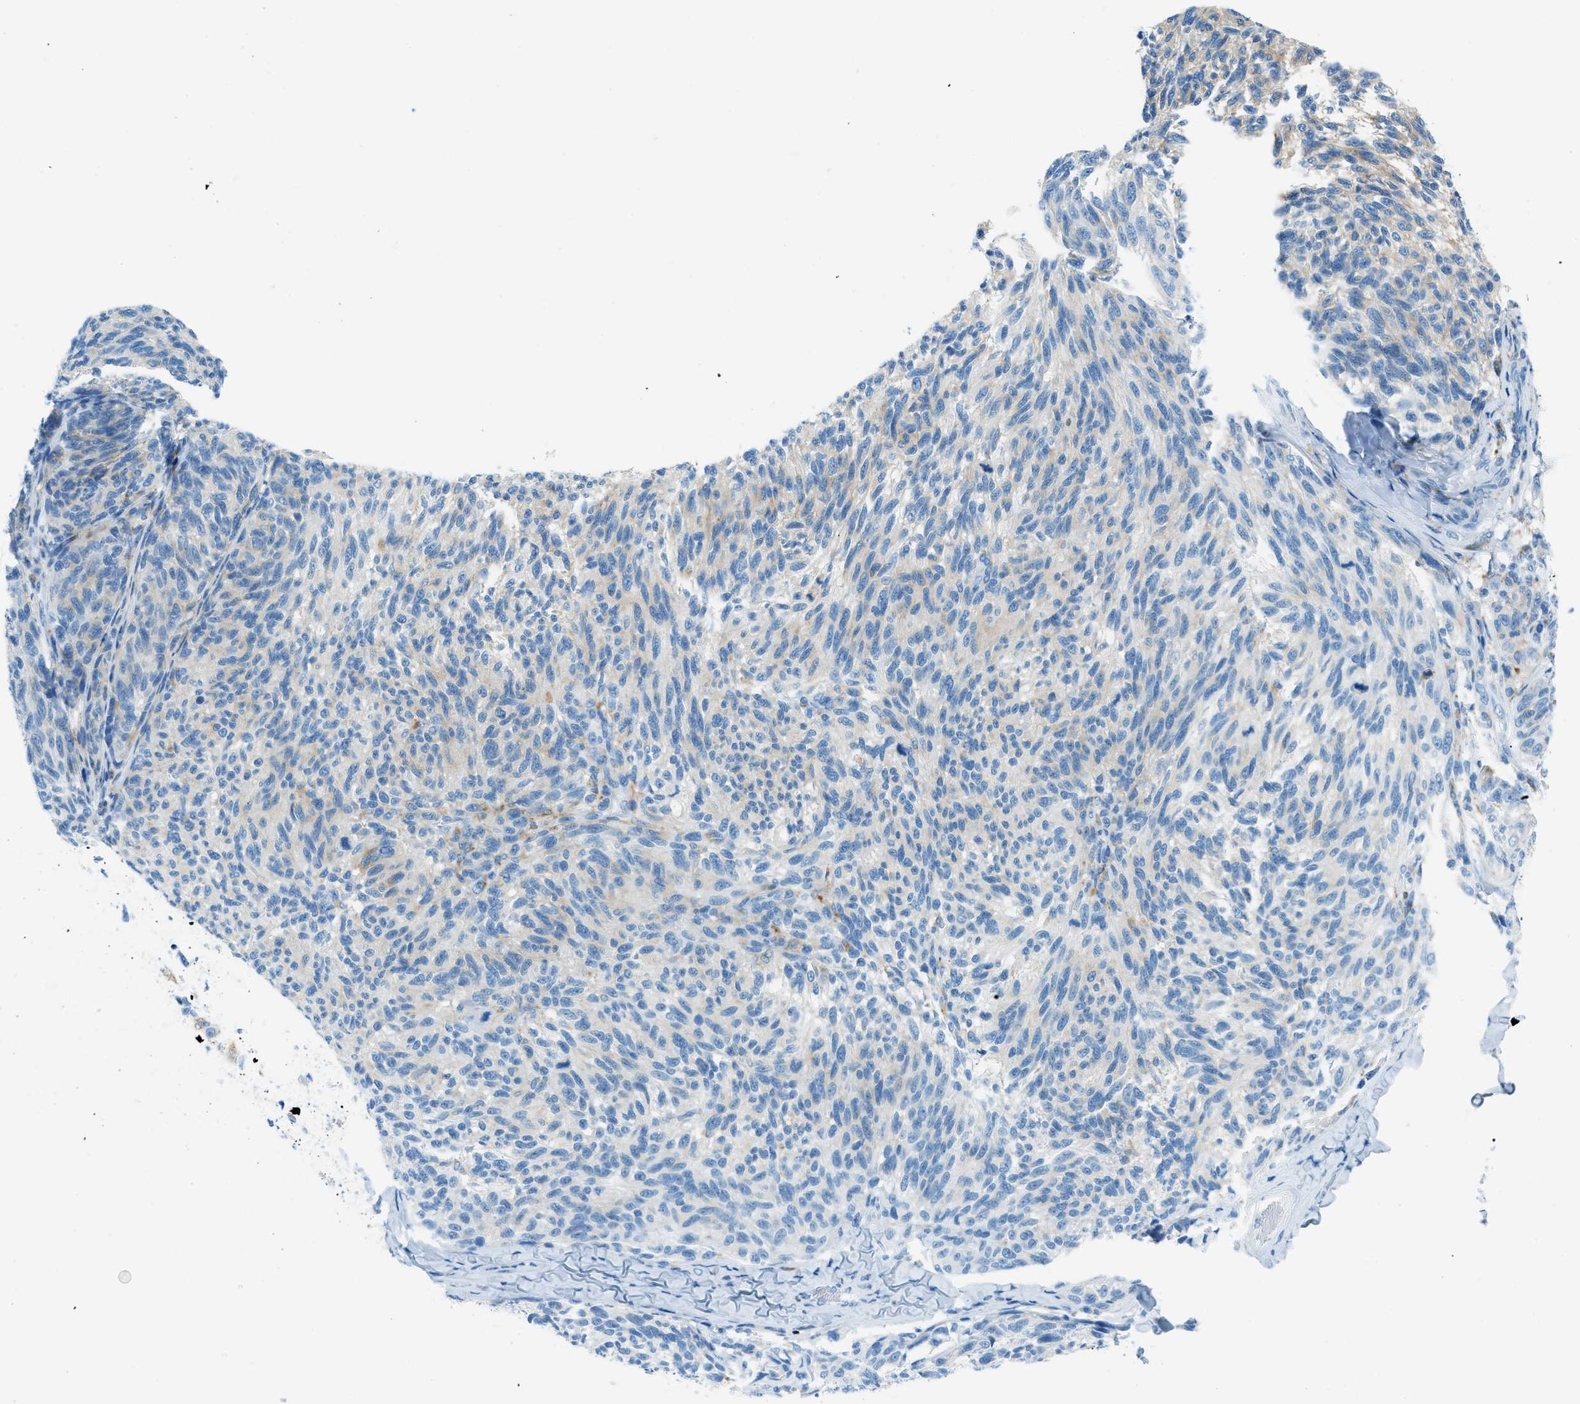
{"staining": {"intensity": "negative", "quantity": "none", "location": "none"}, "tissue": "melanoma", "cell_type": "Tumor cells", "image_type": "cancer", "snomed": [{"axis": "morphology", "description": "Malignant melanoma, NOS"}, {"axis": "topography", "description": "Skin"}], "caption": "High power microscopy image of an immunohistochemistry (IHC) micrograph of melanoma, revealing no significant positivity in tumor cells.", "gene": "C21orf62", "patient": {"sex": "female", "age": 73}}